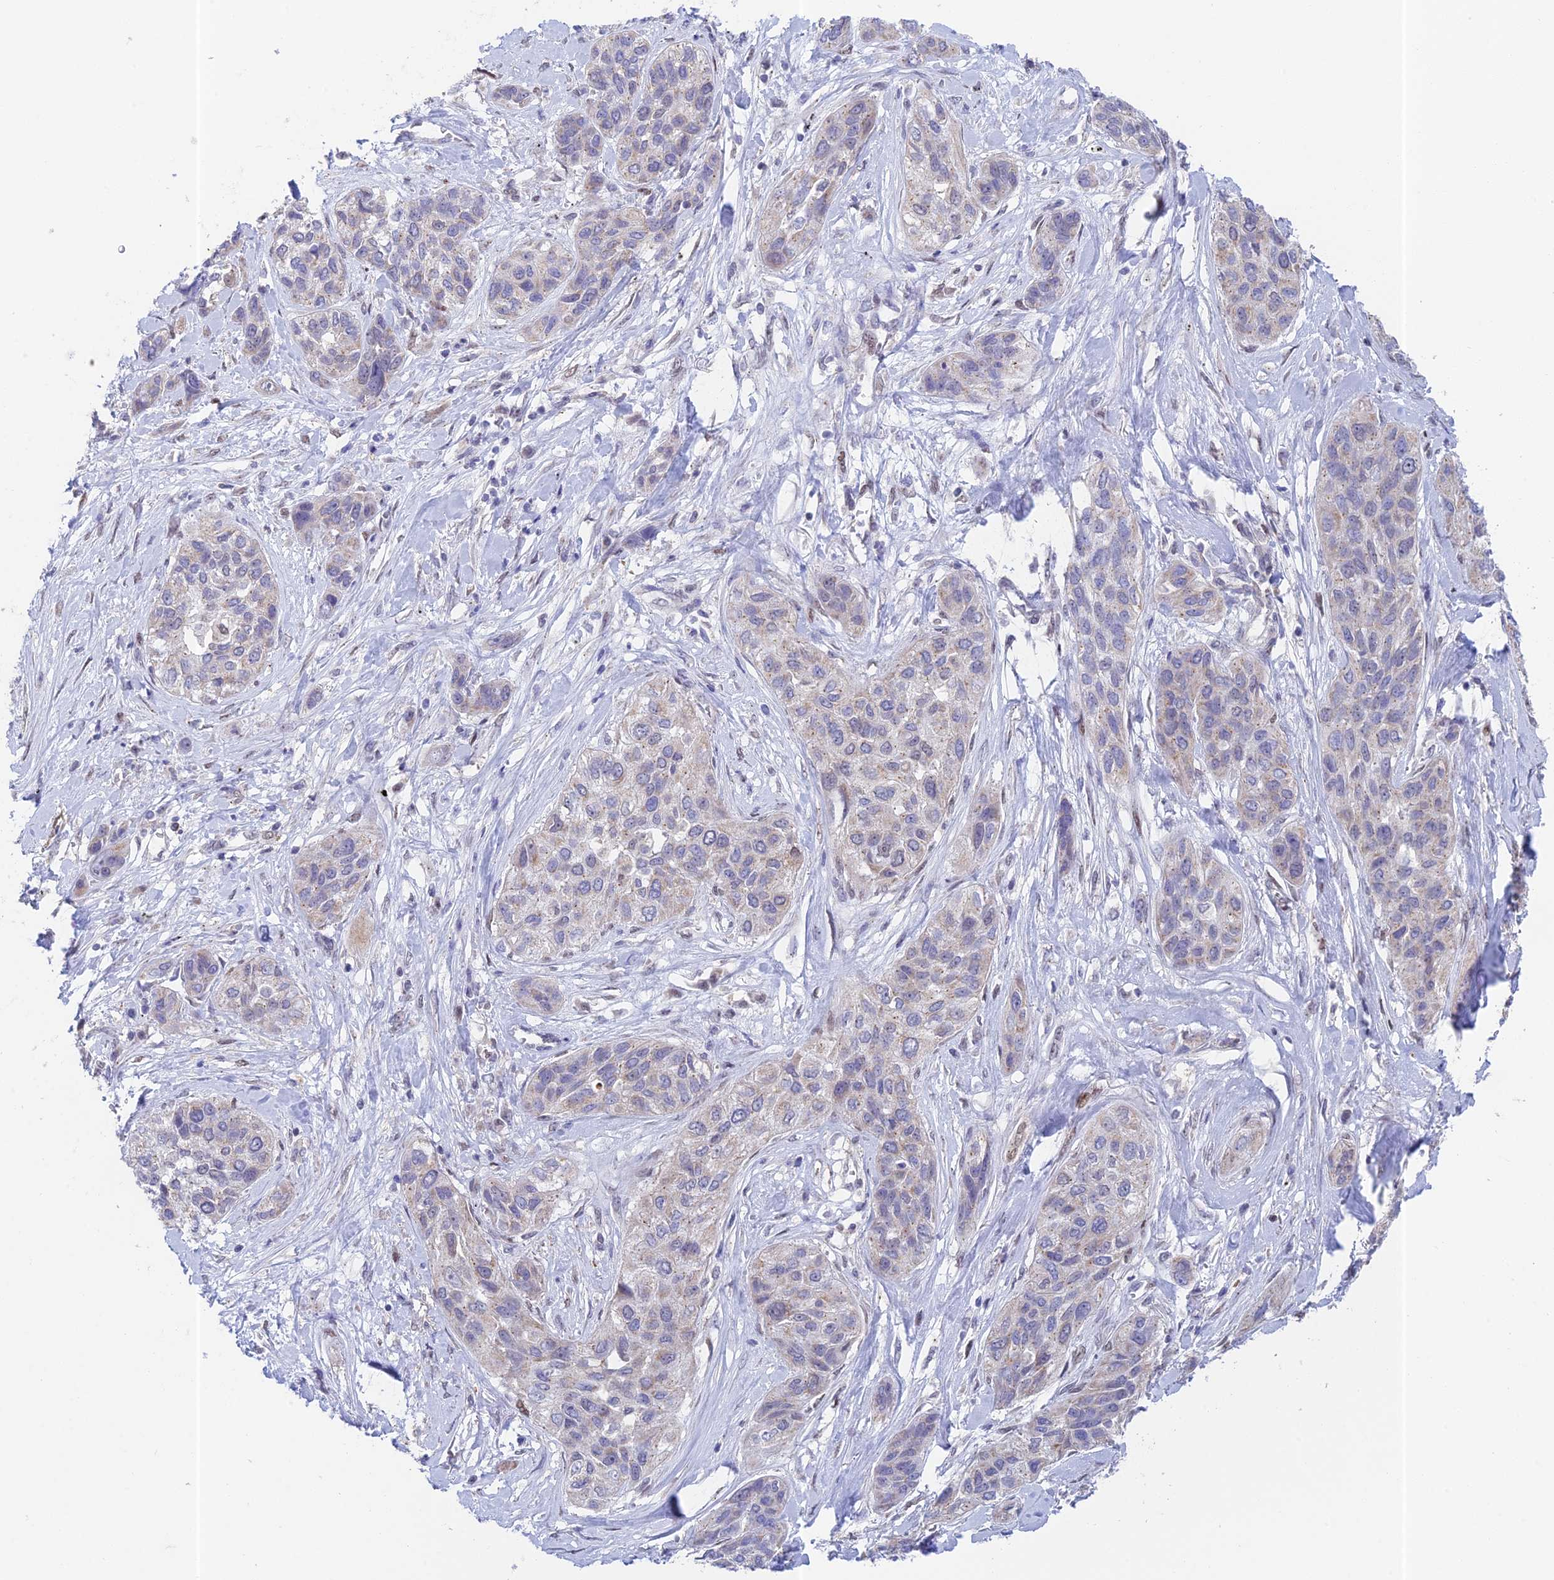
{"staining": {"intensity": "weak", "quantity": "<25%", "location": "cytoplasmic/membranous"}, "tissue": "lung cancer", "cell_type": "Tumor cells", "image_type": "cancer", "snomed": [{"axis": "morphology", "description": "Squamous cell carcinoma, NOS"}, {"axis": "topography", "description": "Lung"}], "caption": "An immunohistochemistry image of lung cancer is shown. There is no staining in tumor cells of lung cancer.", "gene": "MRPL17", "patient": {"sex": "female", "age": 70}}